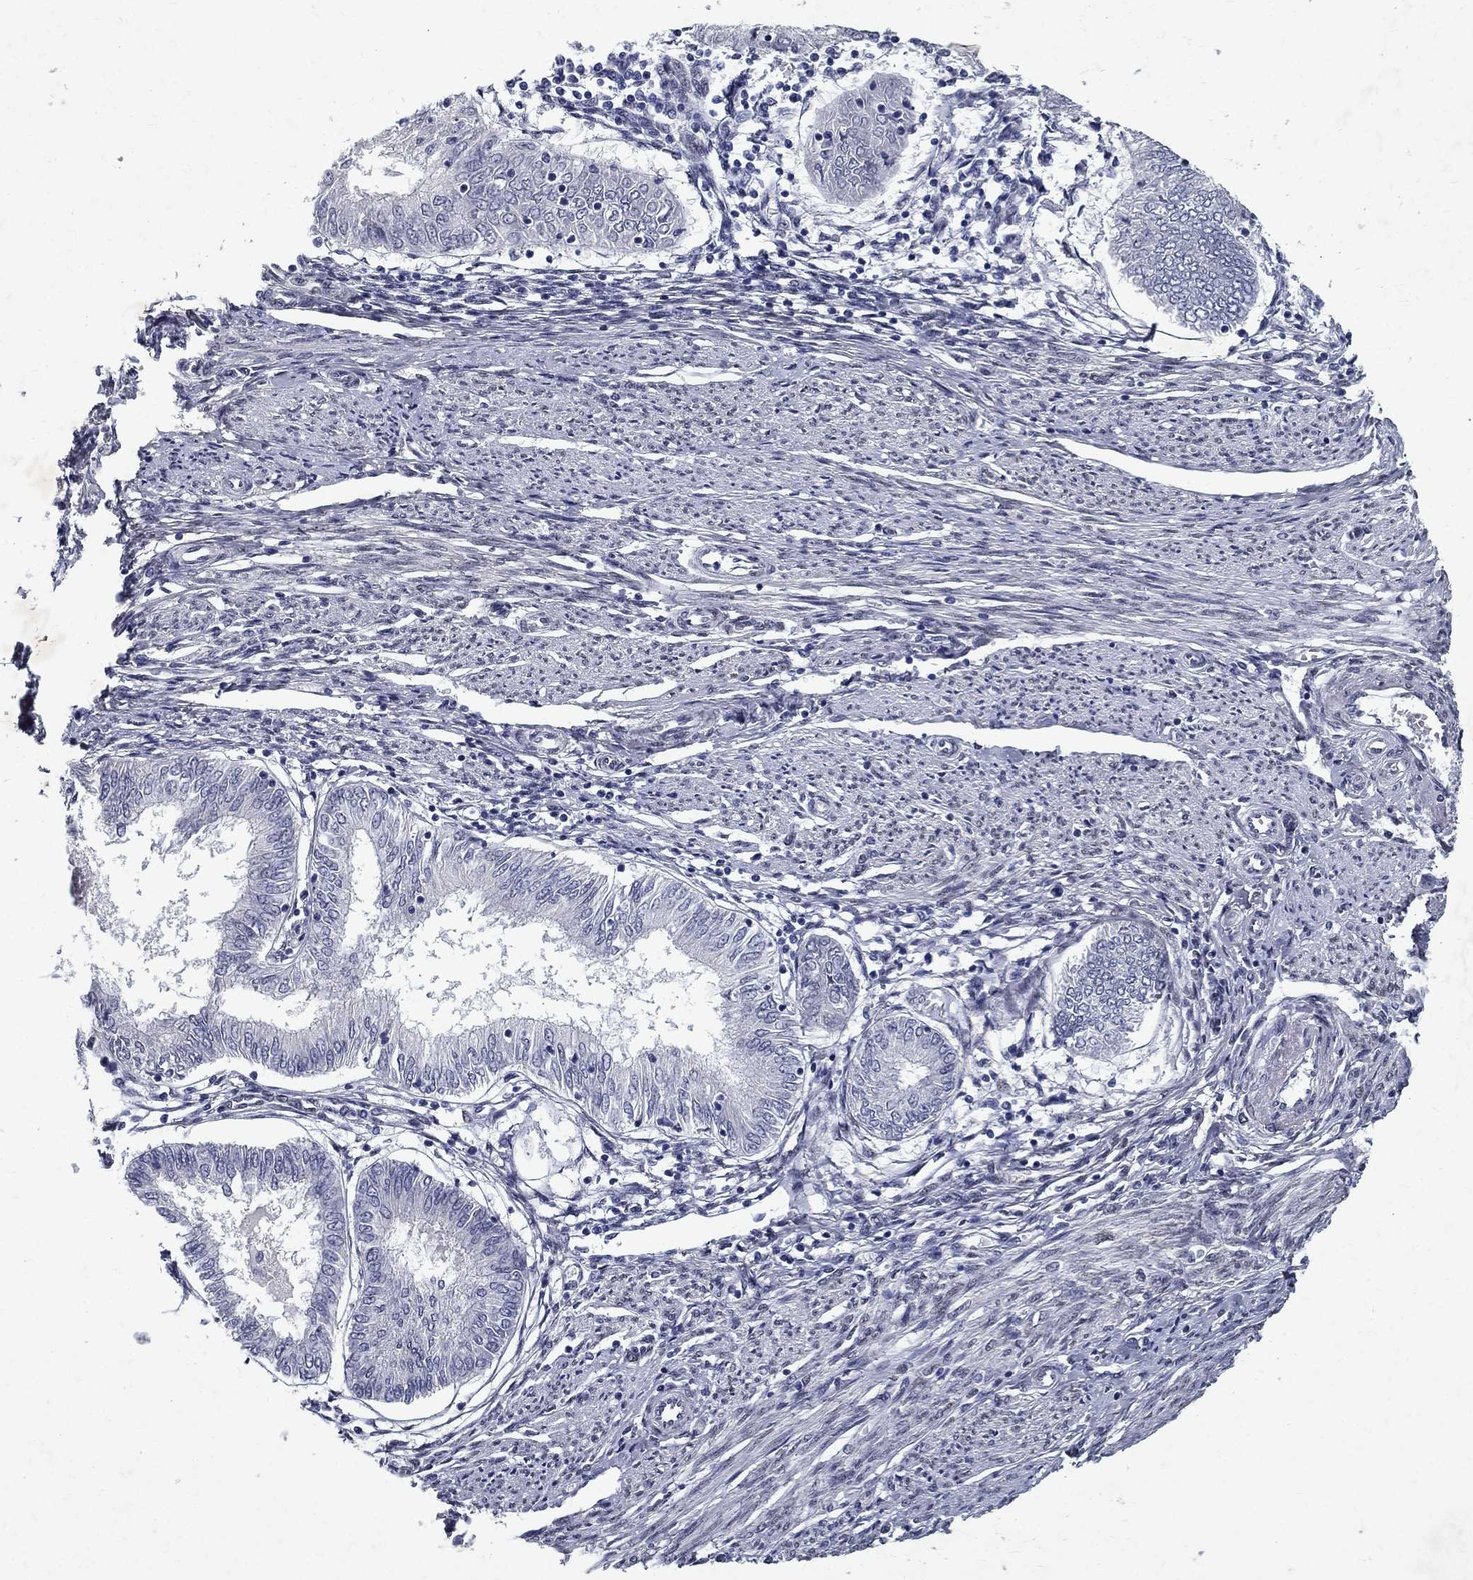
{"staining": {"intensity": "negative", "quantity": "none", "location": "none"}, "tissue": "endometrial cancer", "cell_type": "Tumor cells", "image_type": "cancer", "snomed": [{"axis": "morphology", "description": "Adenocarcinoma, NOS"}, {"axis": "topography", "description": "Endometrium"}], "caption": "This is a image of immunohistochemistry (IHC) staining of adenocarcinoma (endometrial), which shows no expression in tumor cells.", "gene": "RBFOX1", "patient": {"sex": "female", "age": 68}}